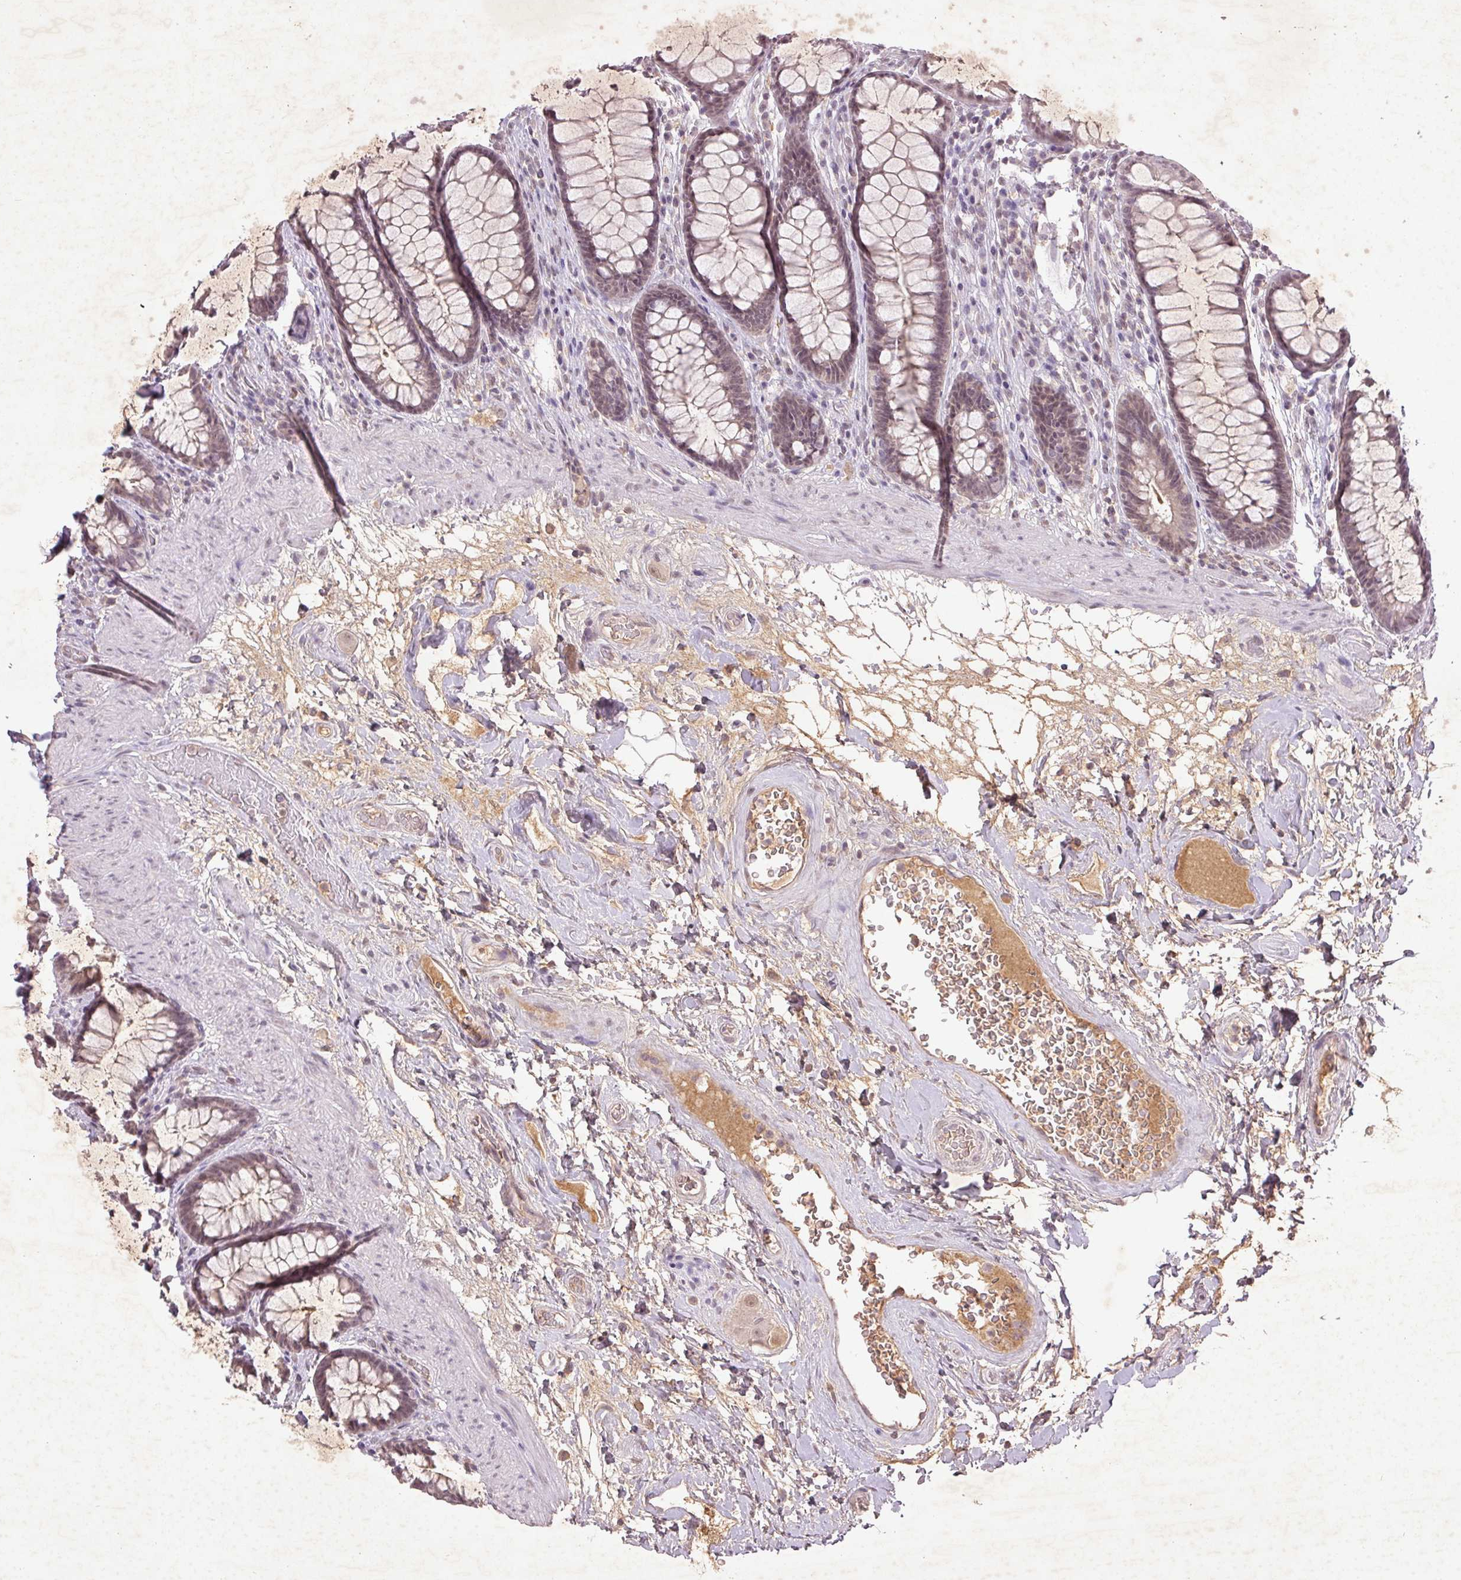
{"staining": {"intensity": "weak", "quantity": "<25%", "location": "cytoplasmic/membranous,nuclear"}, "tissue": "rectum", "cell_type": "Glandular cells", "image_type": "normal", "snomed": [{"axis": "morphology", "description": "Normal tissue, NOS"}, {"axis": "topography", "description": "Rectum"}], "caption": "IHC micrograph of unremarkable rectum: rectum stained with DAB (3,3'-diaminobenzidine) exhibits no significant protein positivity in glandular cells. (IHC, brightfield microscopy, high magnification).", "gene": "FAM168B", "patient": {"sex": "male", "age": 72}}